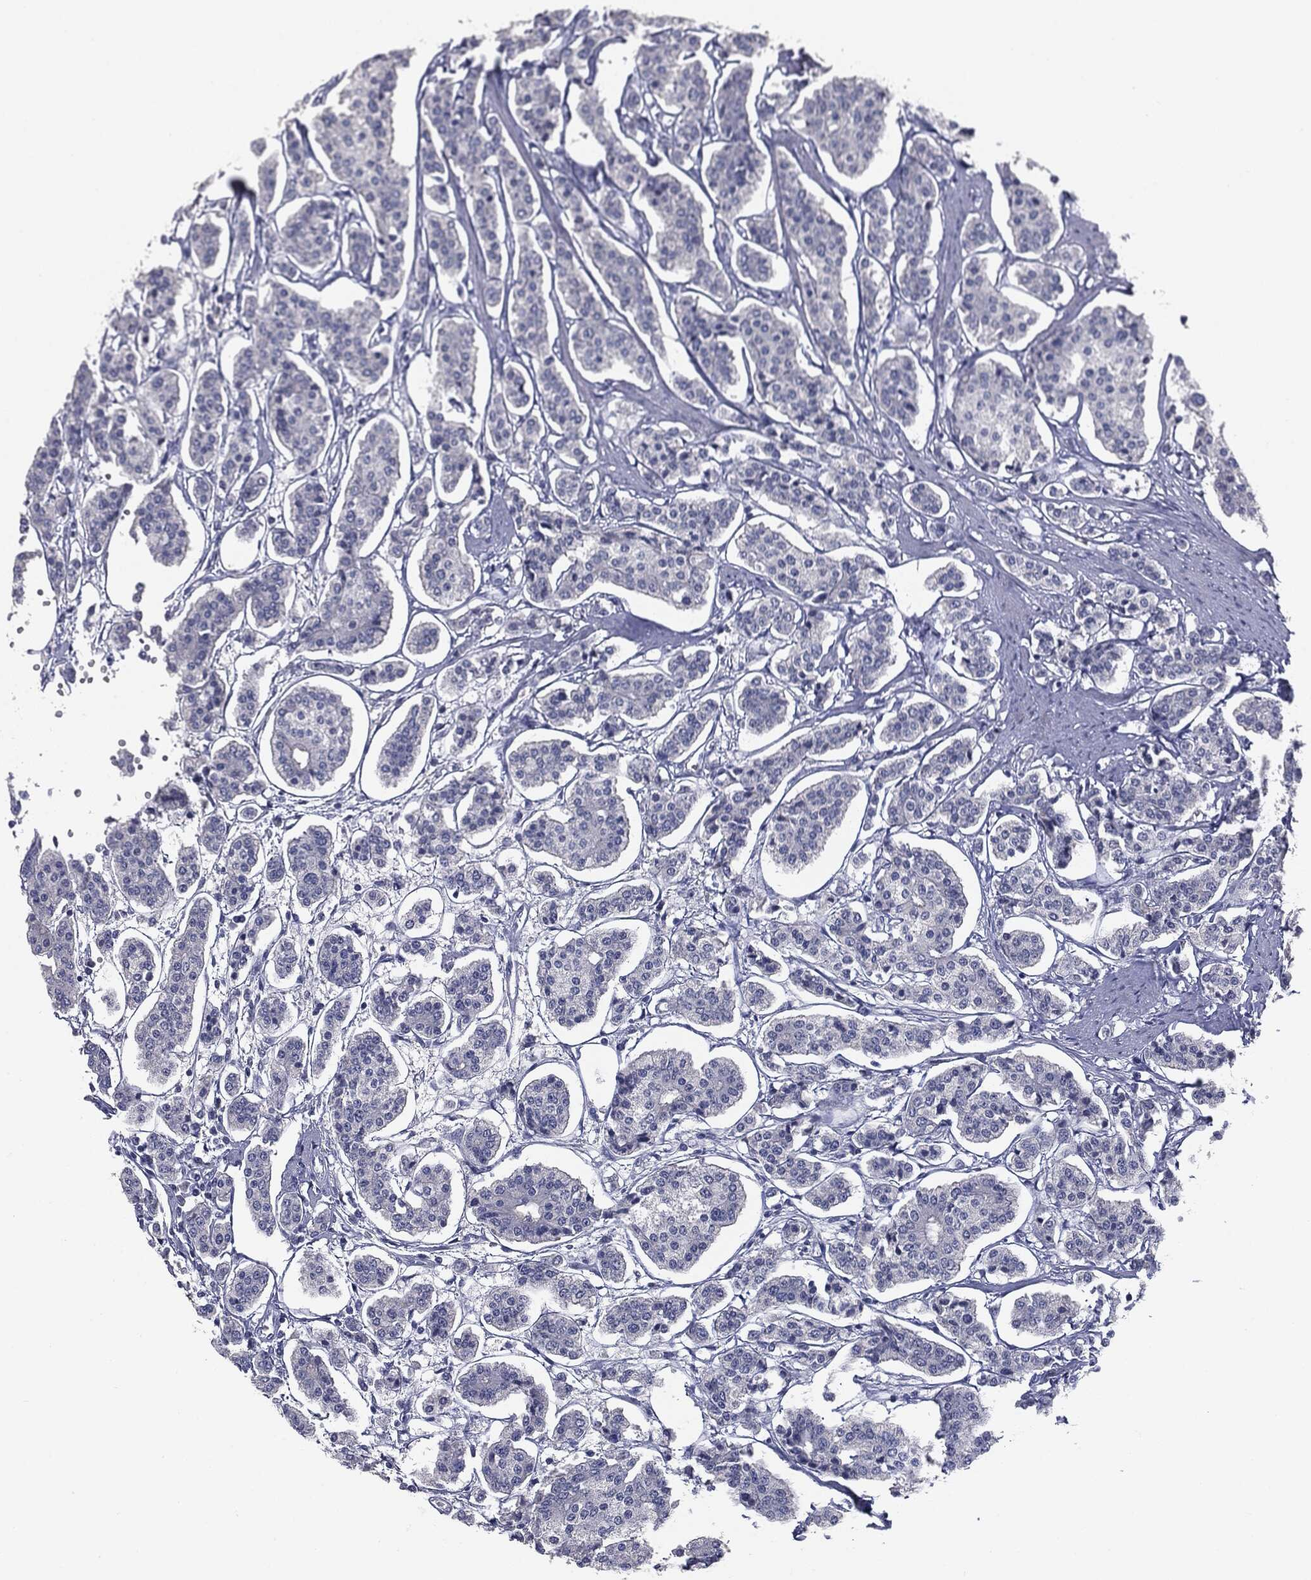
{"staining": {"intensity": "negative", "quantity": "none", "location": "none"}, "tissue": "carcinoid", "cell_type": "Tumor cells", "image_type": "cancer", "snomed": [{"axis": "morphology", "description": "Carcinoid, malignant, NOS"}, {"axis": "topography", "description": "Small intestine"}], "caption": "Histopathology image shows no significant protein staining in tumor cells of carcinoid.", "gene": "MUC1", "patient": {"sex": "female", "age": 65}}